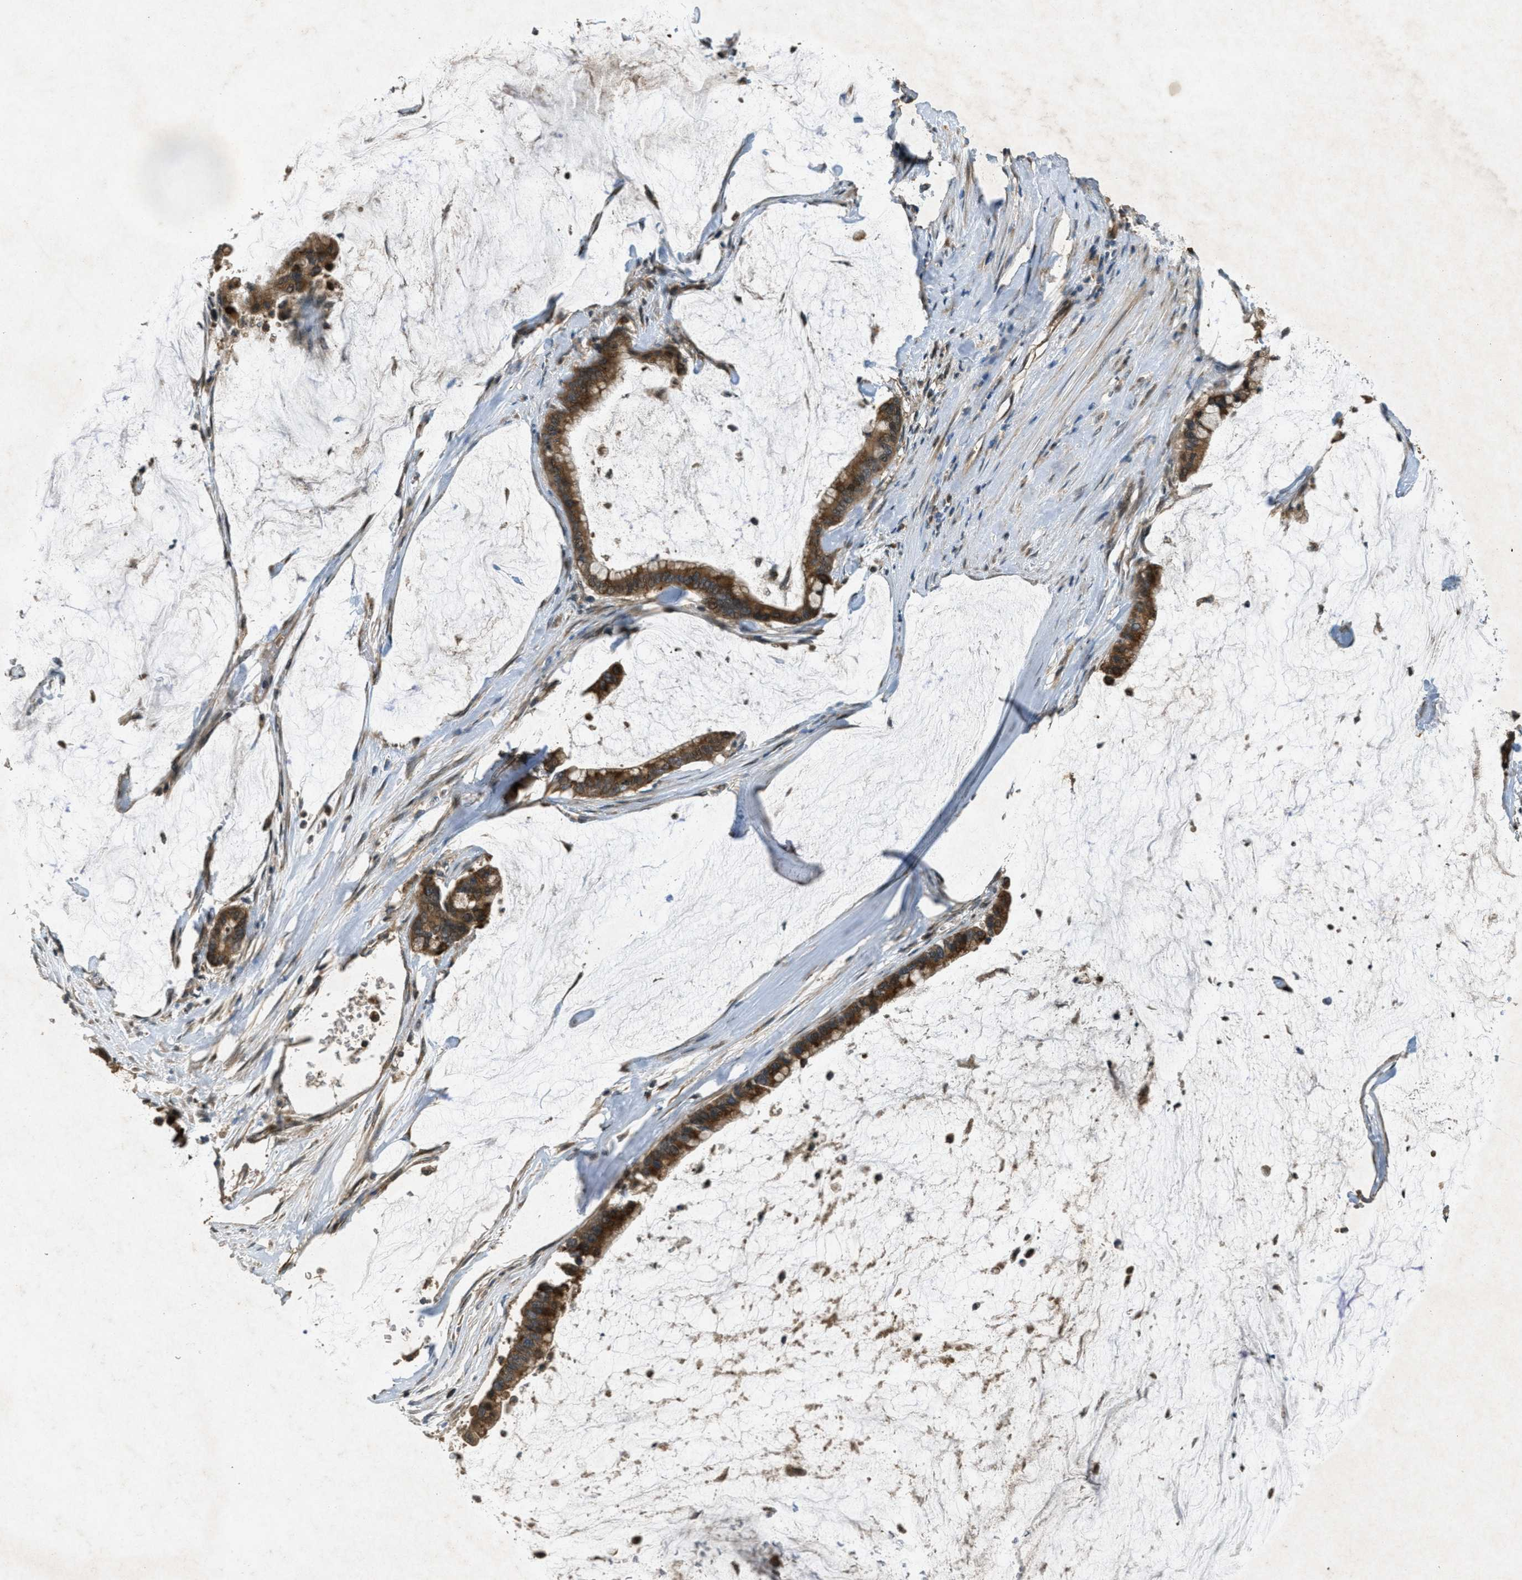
{"staining": {"intensity": "strong", "quantity": ">75%", "location": "cytoplasmic/membranous"}, "tissue": "pancreatic cancer", "cell_type": "Tumor cells", "image_type": "cancer", "snomed": [{"axis": "morphology", "description": "Adenocarcinoma, NOS"}, {"axis": "topography", "description": "Pancreas"}], "caption": "An image showing strong cytoplasmic/membranous expression in about >75% of tumor cells in pancreatic cancer, as visualized by brown immunohistochemical staining.", "gene": "PPP1R15A", "patient": {"sex": "male", "age": 41}}